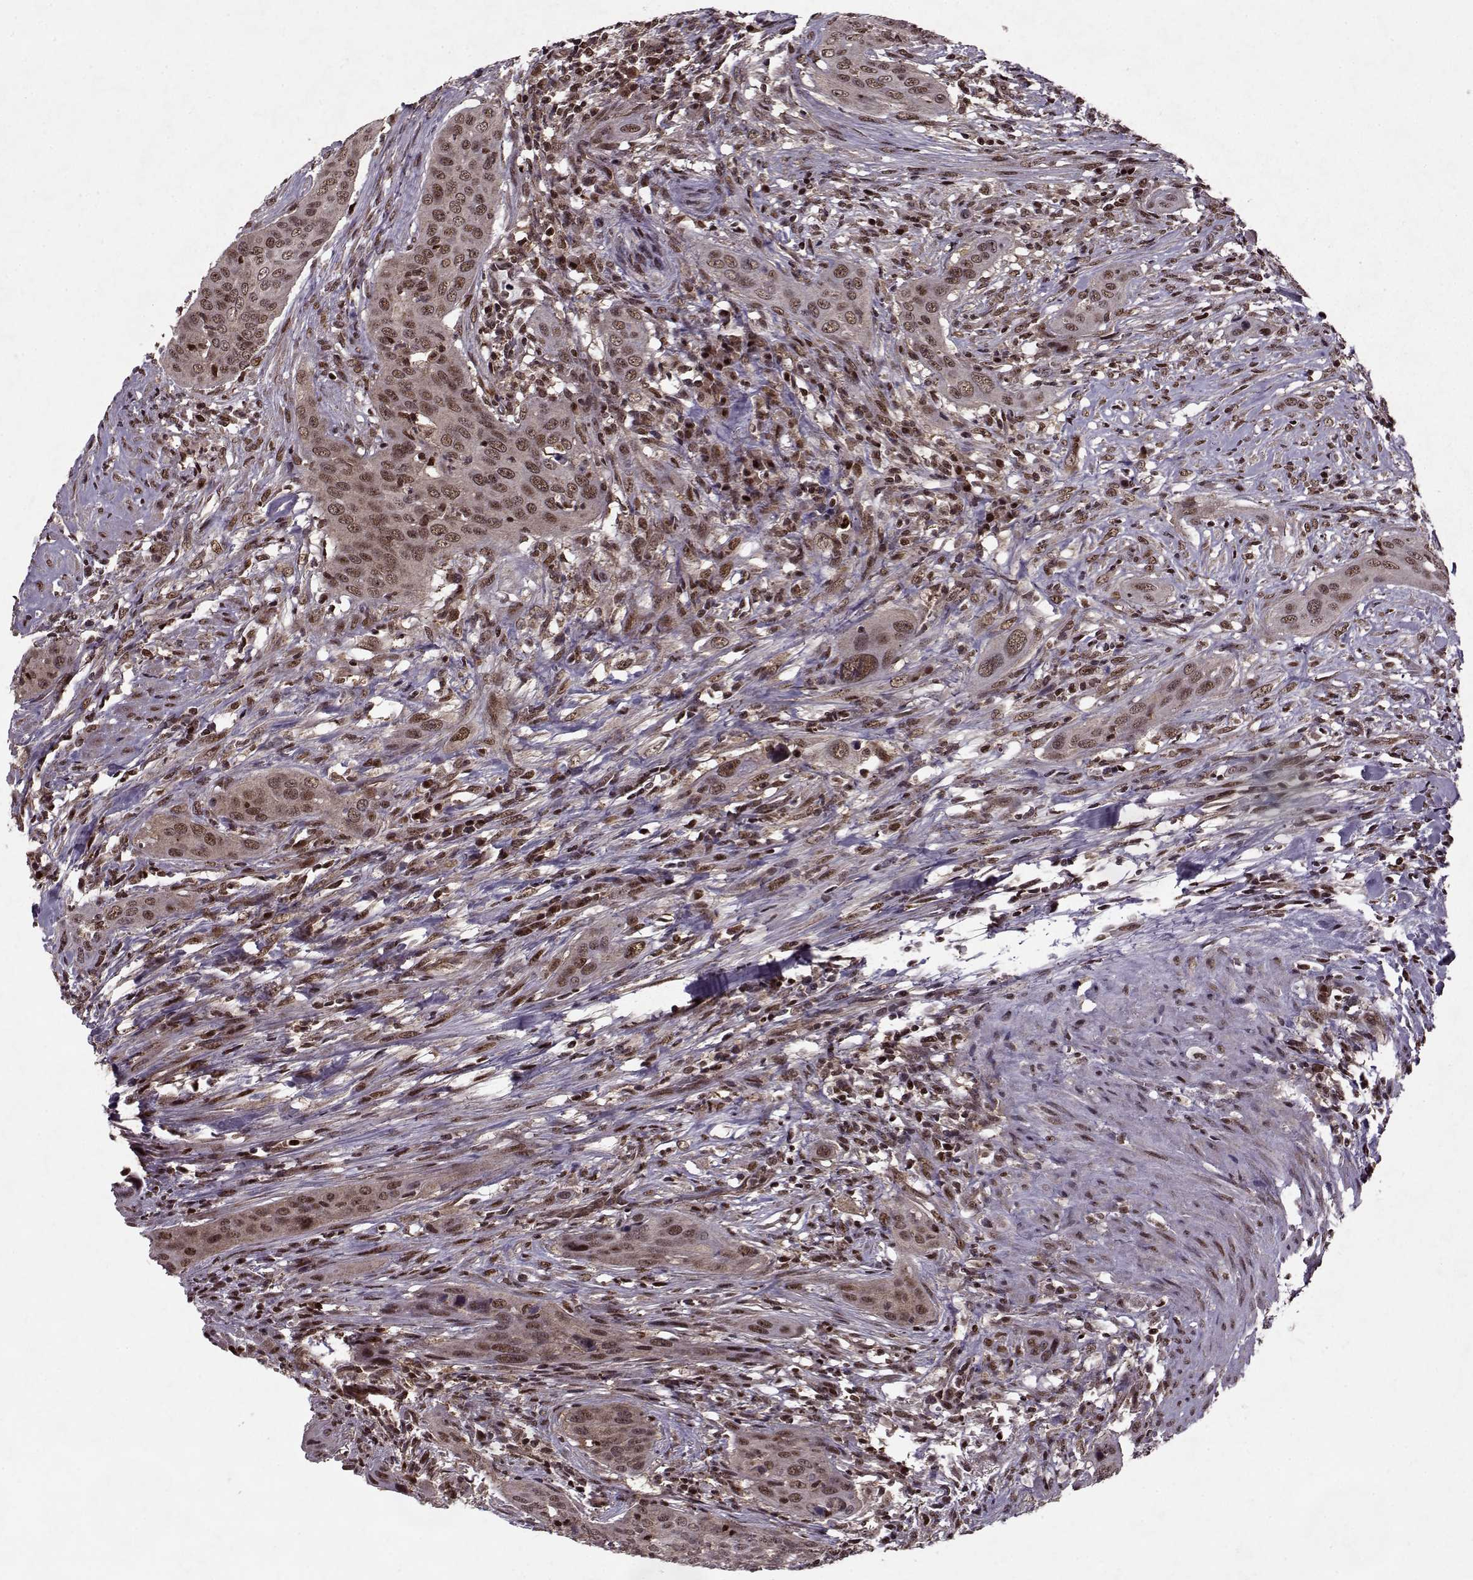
{"staining": {"intensity": "weak", "quantity": ">75%", "location": "nuclear"}, "tissue": "urothelial cancer", "cell_type": "Tumor cells", "image_type": "cancer", "snomed": [{"axis": "morphology", "description": "Urothelial carcinoma, High grade"}, {"axis": "topography", "description": "Urinary bladder"}], "caption": "Immunohistochemistry (IHC) micrograph of human high-grade urothelial carcinoma stained for a protein (brown), which exhibits low levels of weak nuclear staining in approximately >75% of tumor cells.", "gene": "PSMA7", "patient": {"sex": "male", "age": 82}}